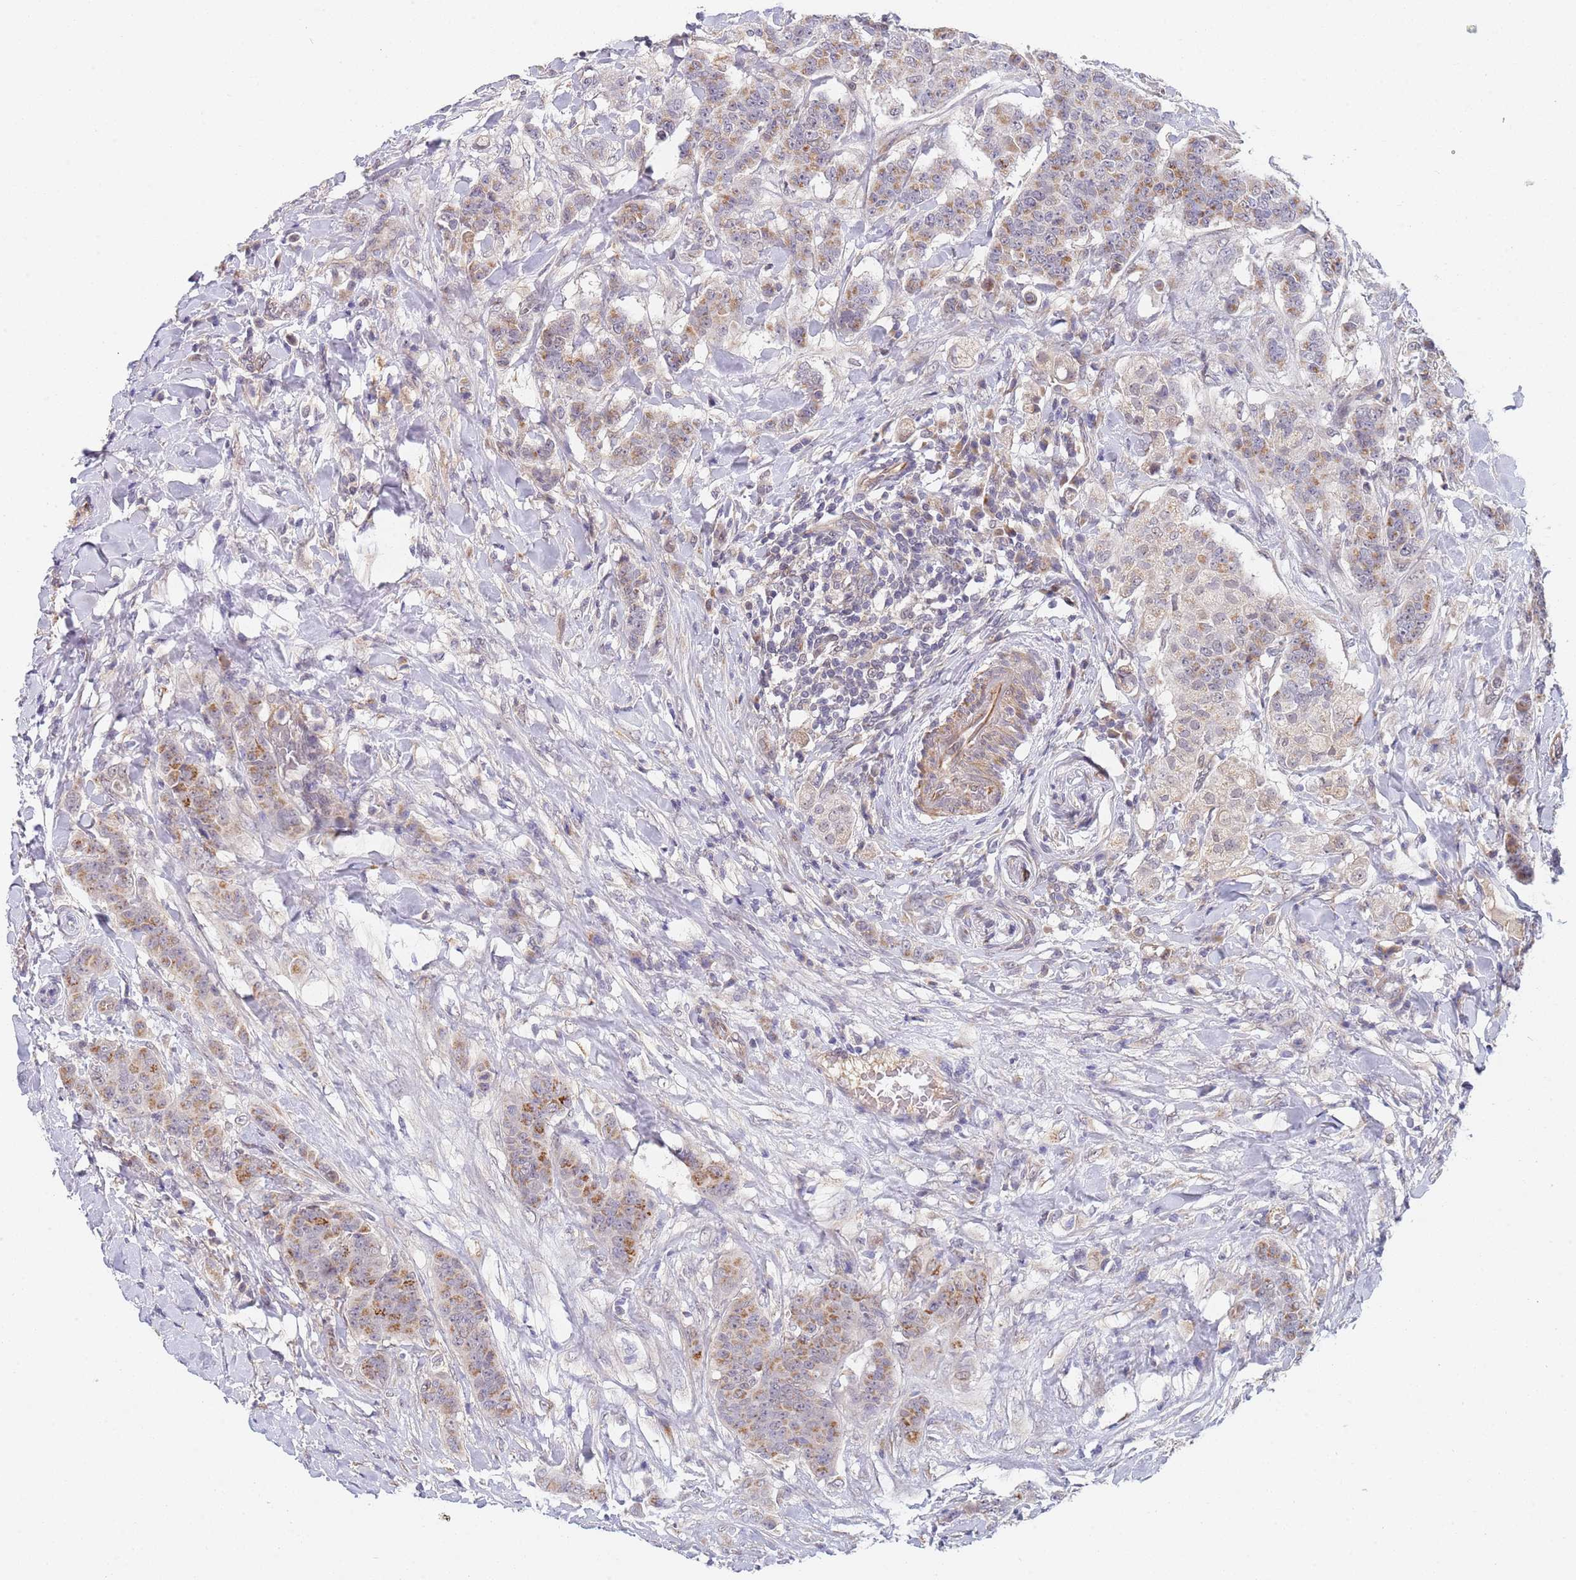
{"staining": {"intensity": "weak", "quantity": "<25%", "location": "cytoplasmic/membranous"}, "tissue": "breast cancer", "cell_type": "Tumor cells", "image_type": "cancer", "snomed": [{"axis": "morphology", "description": "Duct carcinoma"}, {"axis": "topography", "description": "Breast"}], "caption": "High power microscopy micrograph of an immunohistochemistry micrograph of intraductal carcinoma (breast), revealing no significant staining in tumor cells.", "gene": "B4GALT4", "patient": {"sex": "female", "age": 40}}